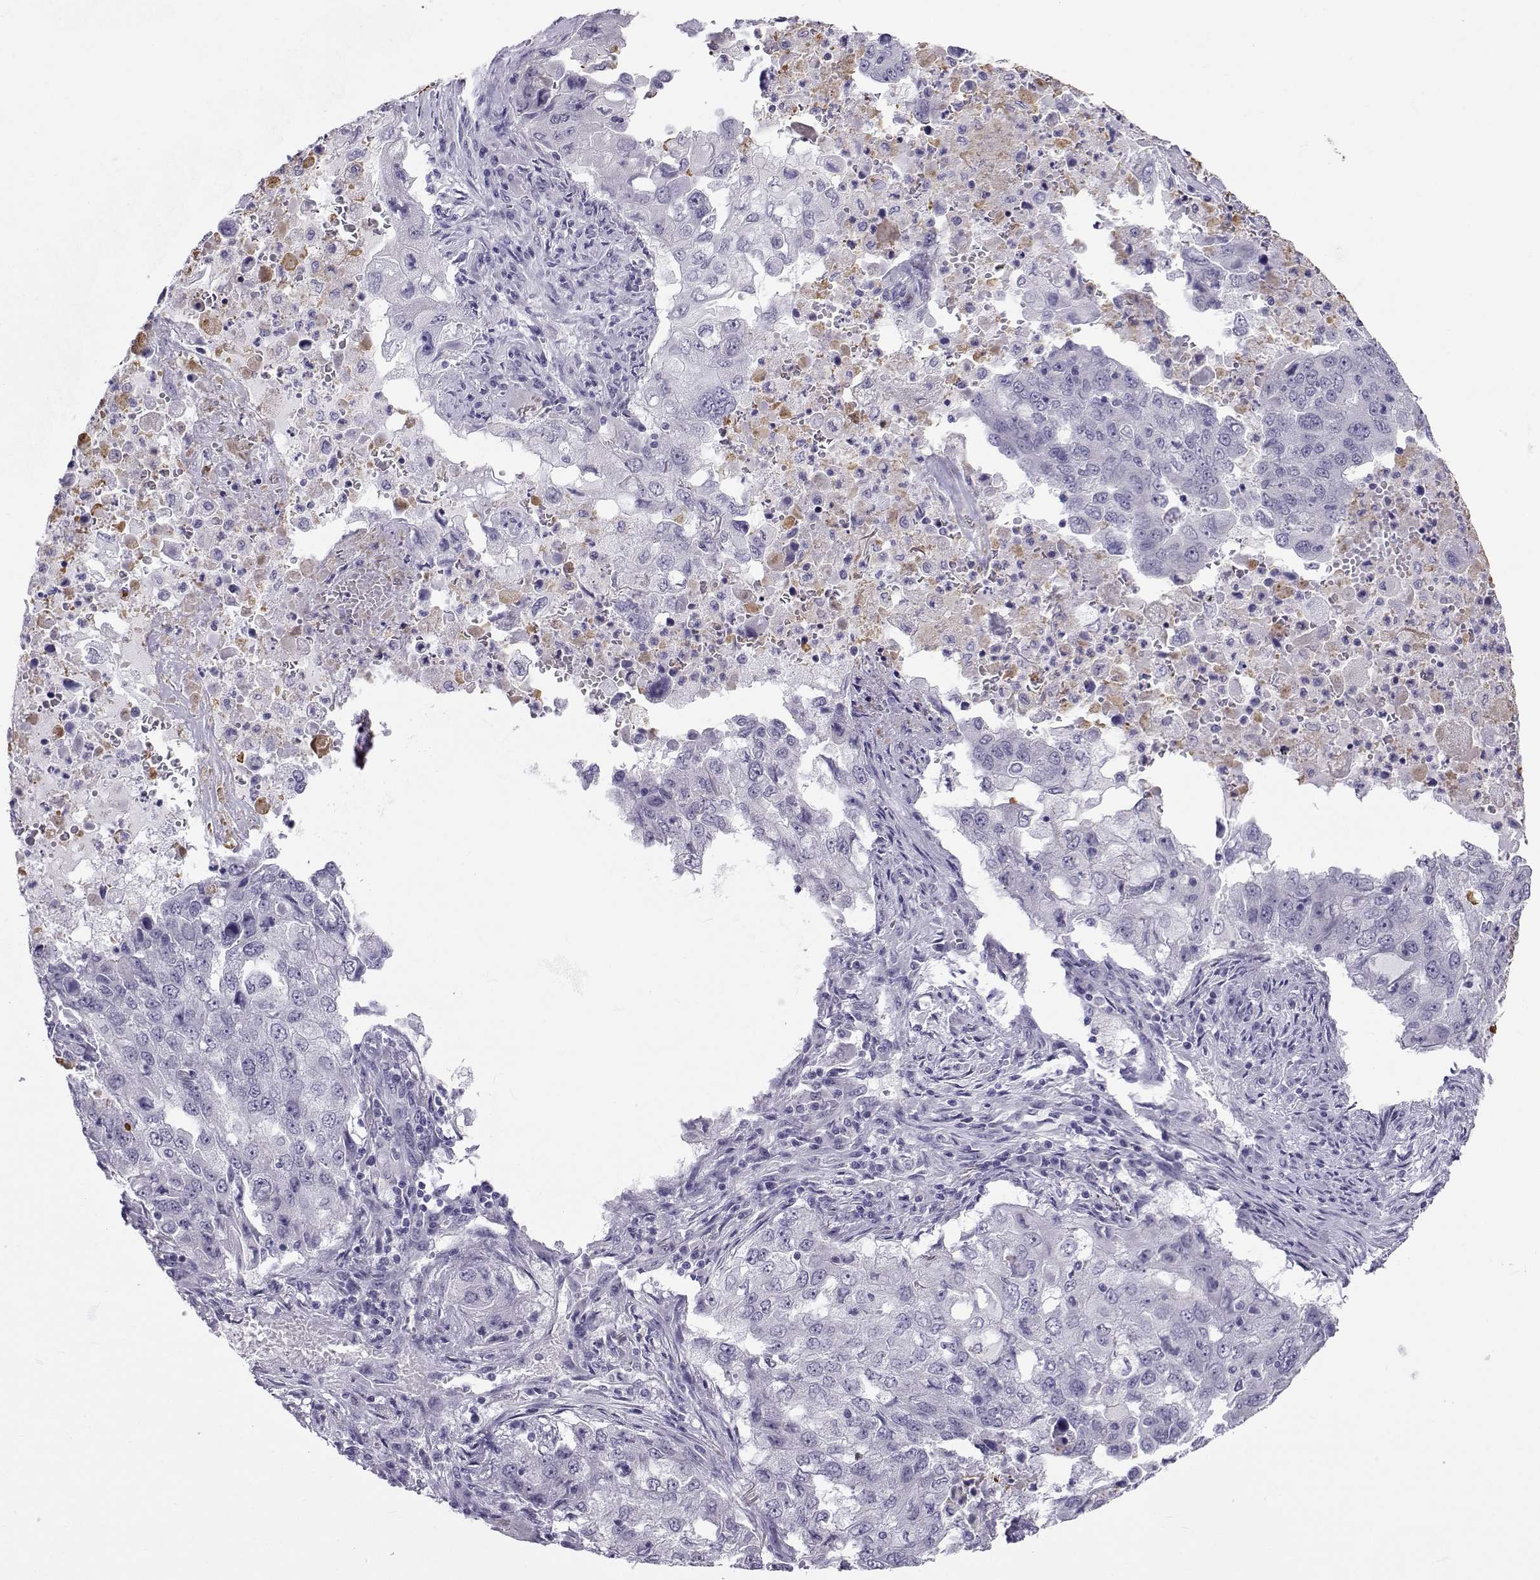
{"staining": {"intensity": "negative", "quantity": "none", "location": "none"}, "tissue": "lung cancer", "cell_type": "Tumor cells", "image_type": "cancer", "snomed": [{"axis": "morphology", "description": "Adenocarcinoma, NOS"}, {"axis": "topography", "description": "Lung"}], "caption": "Micrograph shows no protein expression in tumor cells of lung cancer tissue.", "gene": "SLC6A3", "patient": {"sex": "female", "age": 61}}